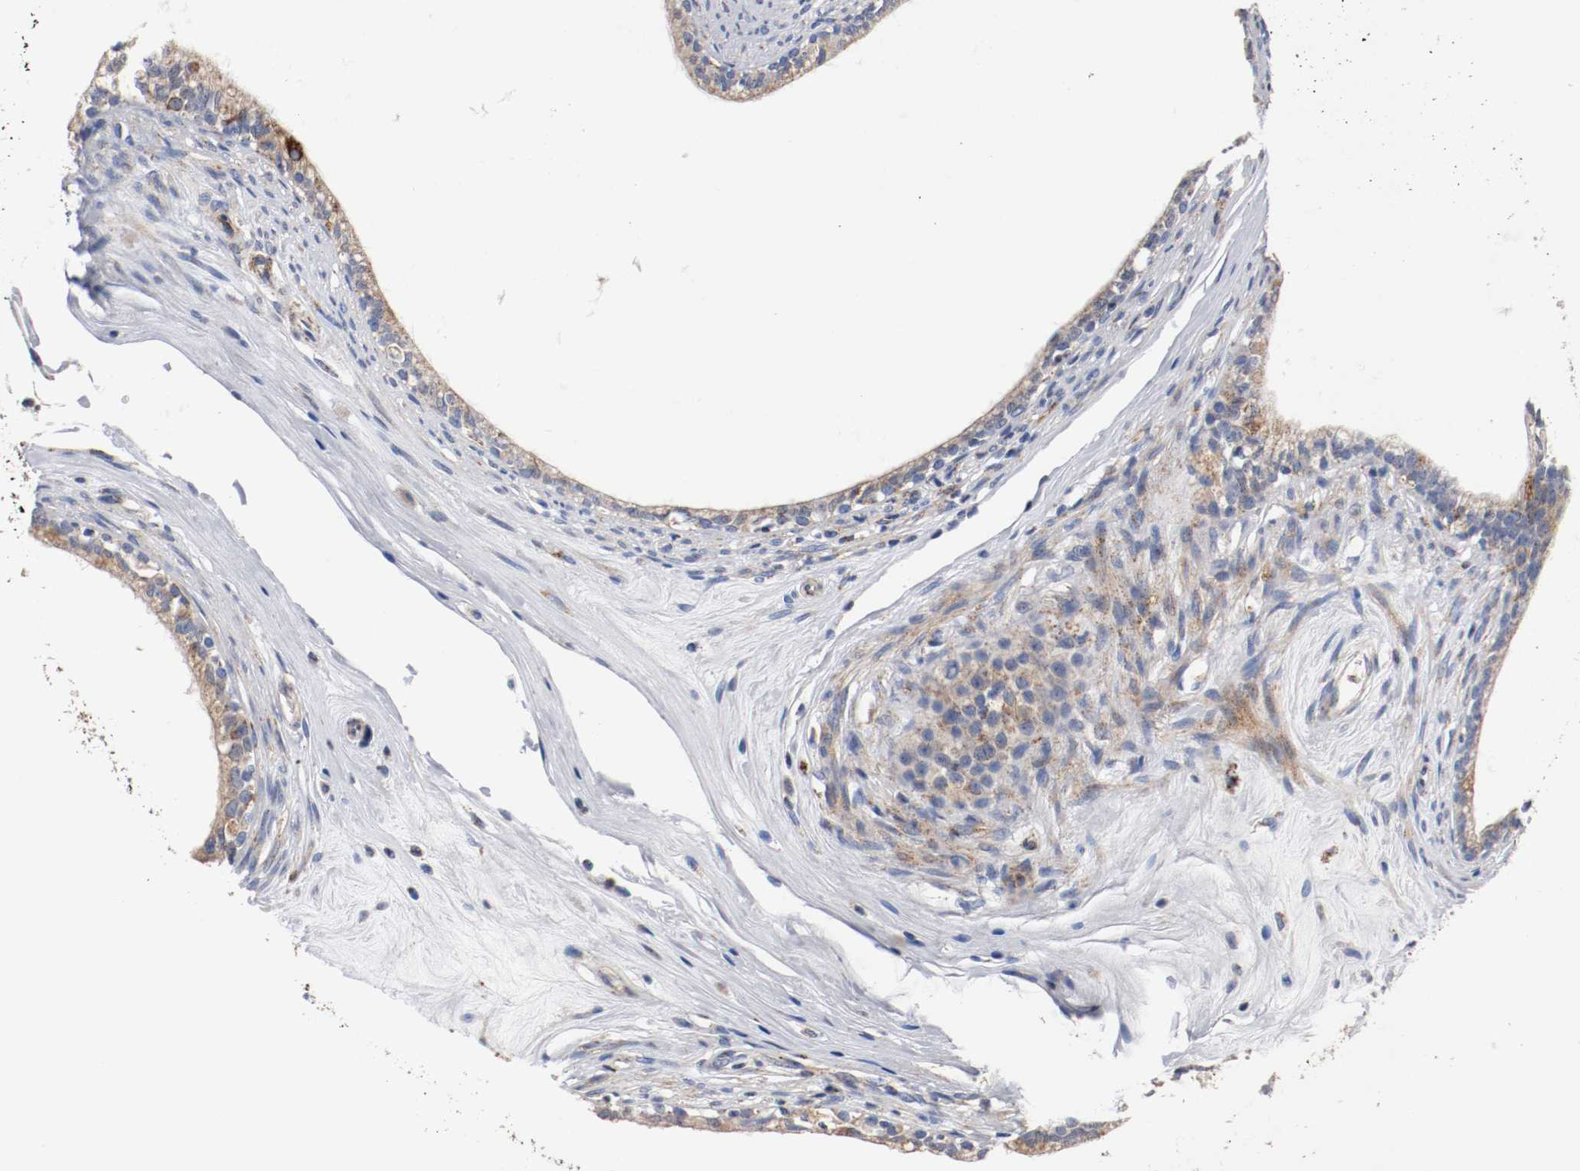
{"staining": {"intensity": "moderate", "quantity": ">75%", "location": "cytoplasmic/membranous"}, "tissue": "epididymis", "cell_type": "Glandular cells", "image_type": "normal", "snomed": [{"axis": "morphology", "description": "Normal tissue, NOS"}, {"axis": "morphology", "description": "Inflammation, NOS"}, {"axis": "topography", "description": "Epididymis"}], "caption": "A brown stain shows moderate cytoplasmic/membranous positivity of a protein in glandular cells of unremarkable epididymis.", "gene": "TUBD1", "patient": {"sex": "male", "age": 84}}